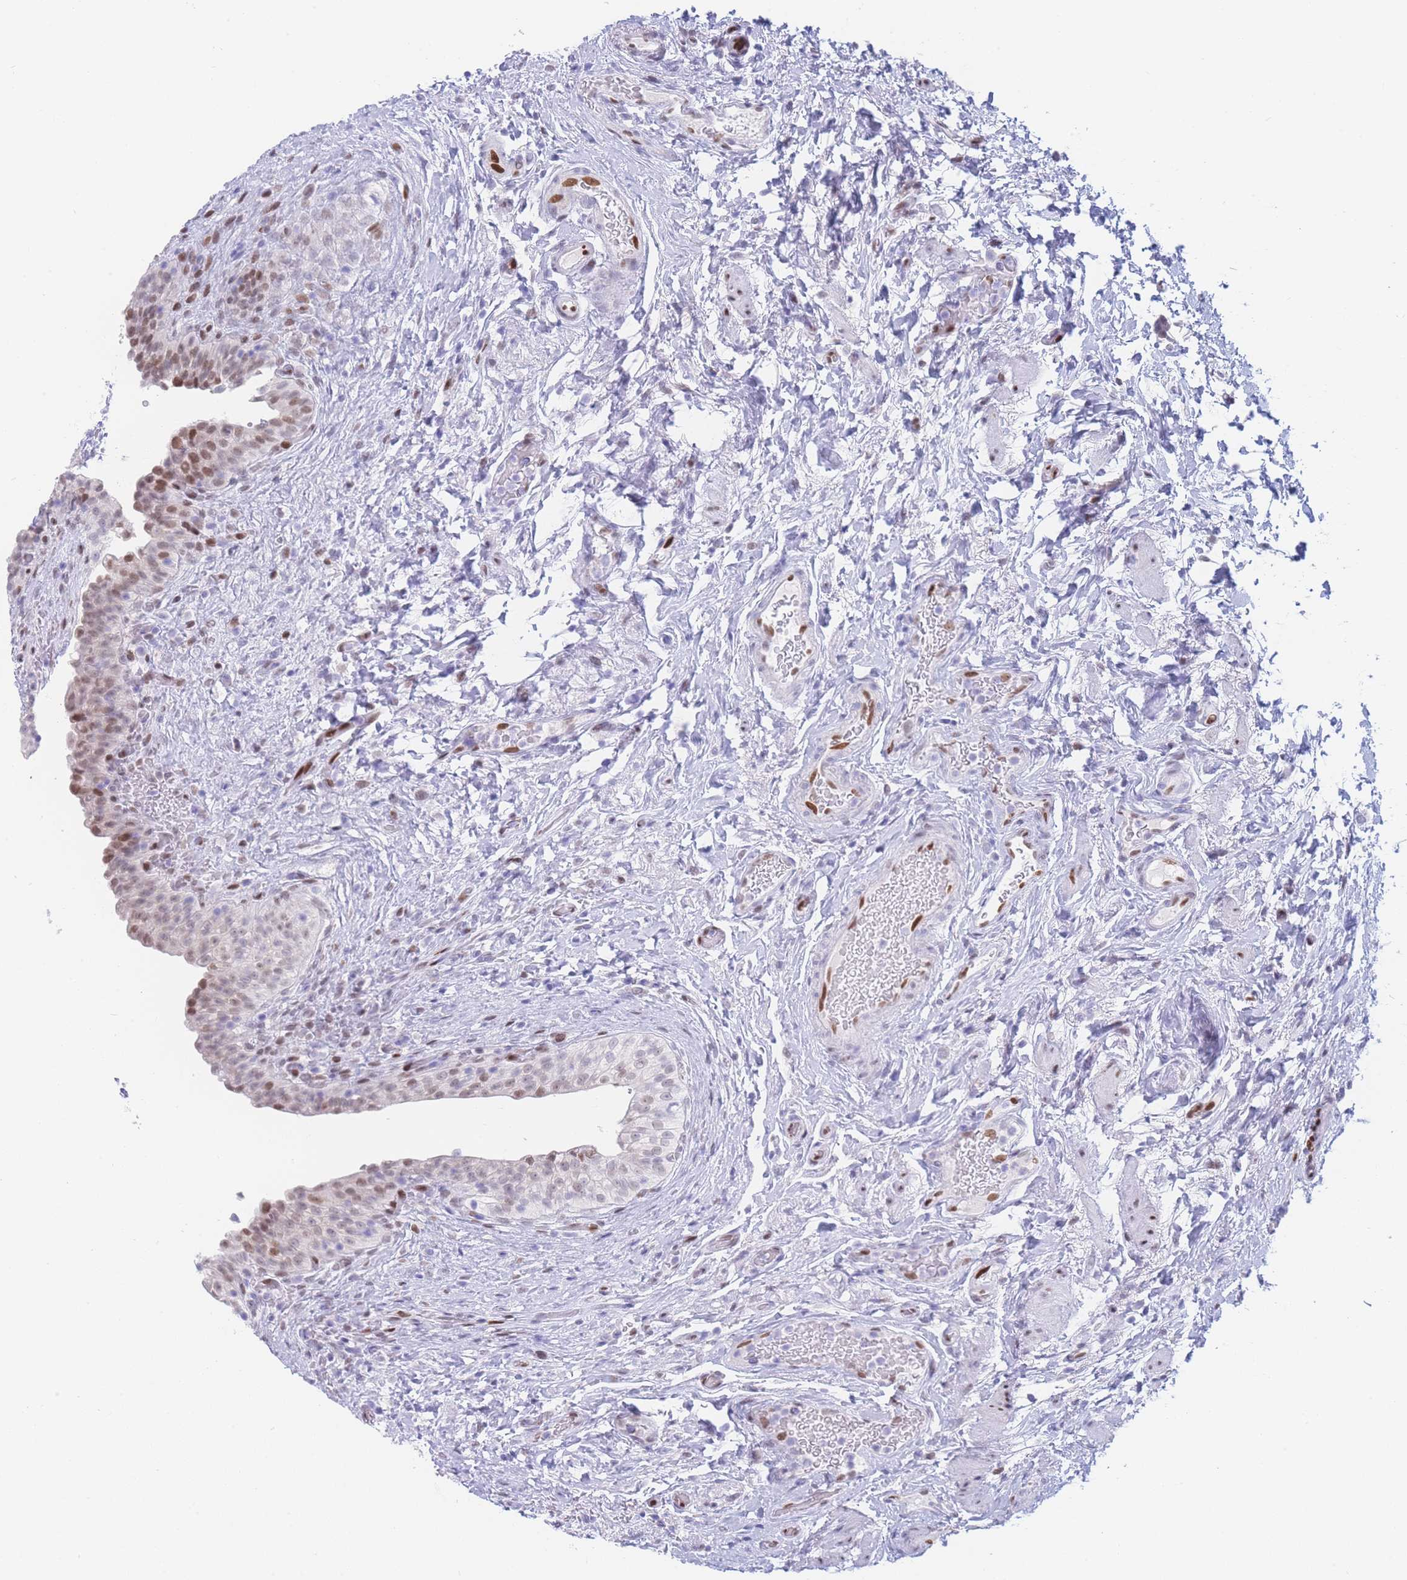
{"staining": {"intensity": "moderate", "quantity": "25%-75%", "location": "nuclear"}, "tissue": "urinary bladder", "cell_type": "Urothelial cells", "image_type": "normal", "snomed": [{"axis": "morphology", "description": "Normal tissue, NOS"}, {"axis": "topography", "description": "Urinary bladder"}], "caption": "Immunohistochemical staining of normal urinary bladder reveals moderate nuclear protein positivity in about 25%-75% of urothelial cells.", "gene": "PSMB5", "patient": {"sex": "male", "age": 69}}